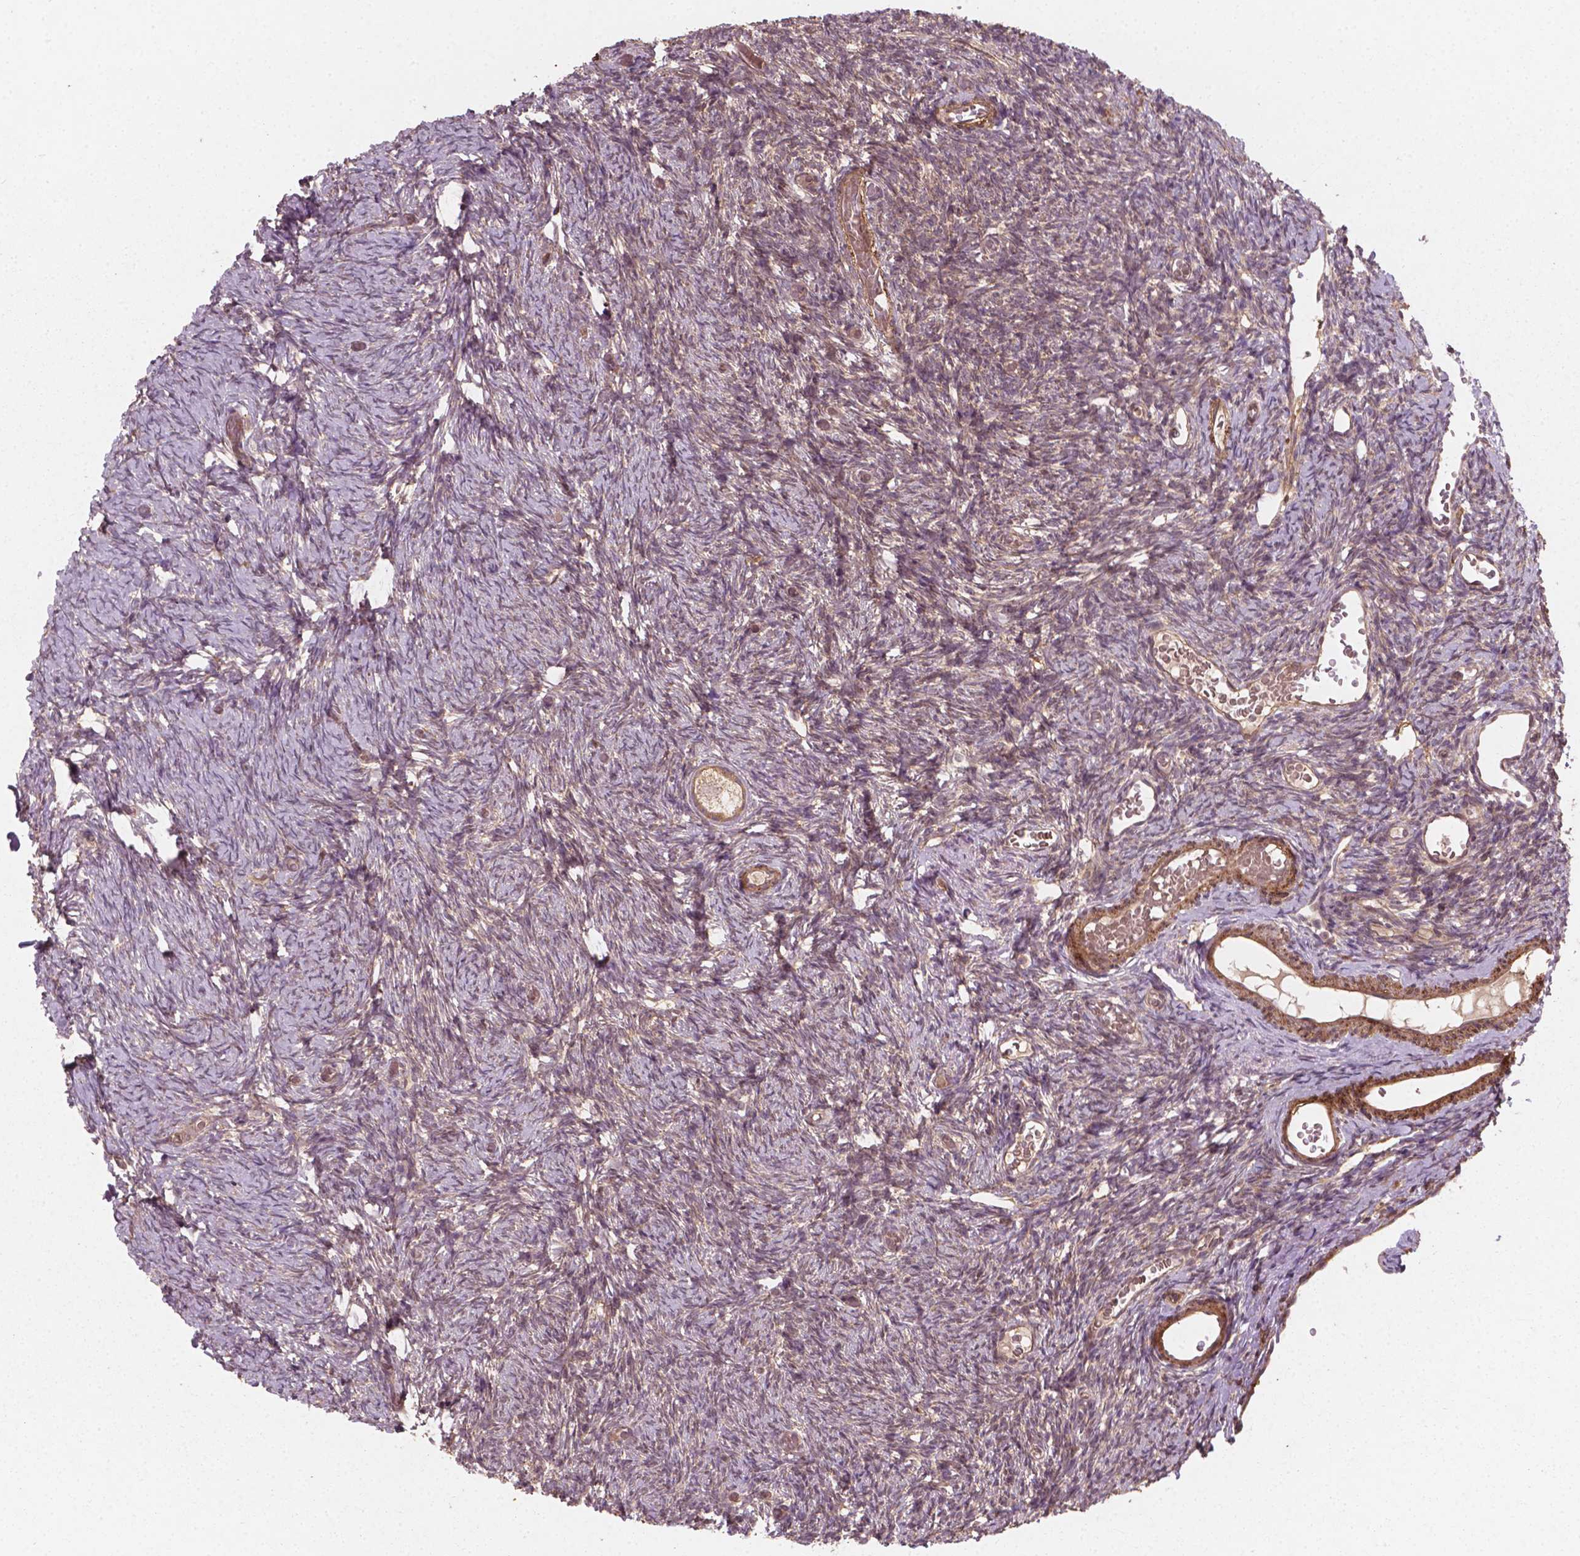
{"staining": {"intensity": "weak", "quantity": ">75%", "location": "cytoplasmic/membranous"}, "tissue": "ovary", "cell_type": "Follicle cells", "image_type": "normal", "snomed": [{"axis": "morphology", "description": "Normal tissue, NOS"}, {"axis": "topography", "description": "Ovary"}], "caption": "A brown stain shows weak cytoplasmic/membranous staining of a protein in follicle cells of normal ovary. (DAB = brown stain, brightfield microscopy at high magnification).", "gene": "CYFIP1", "patient": {"sex": "female", "age": 39}}